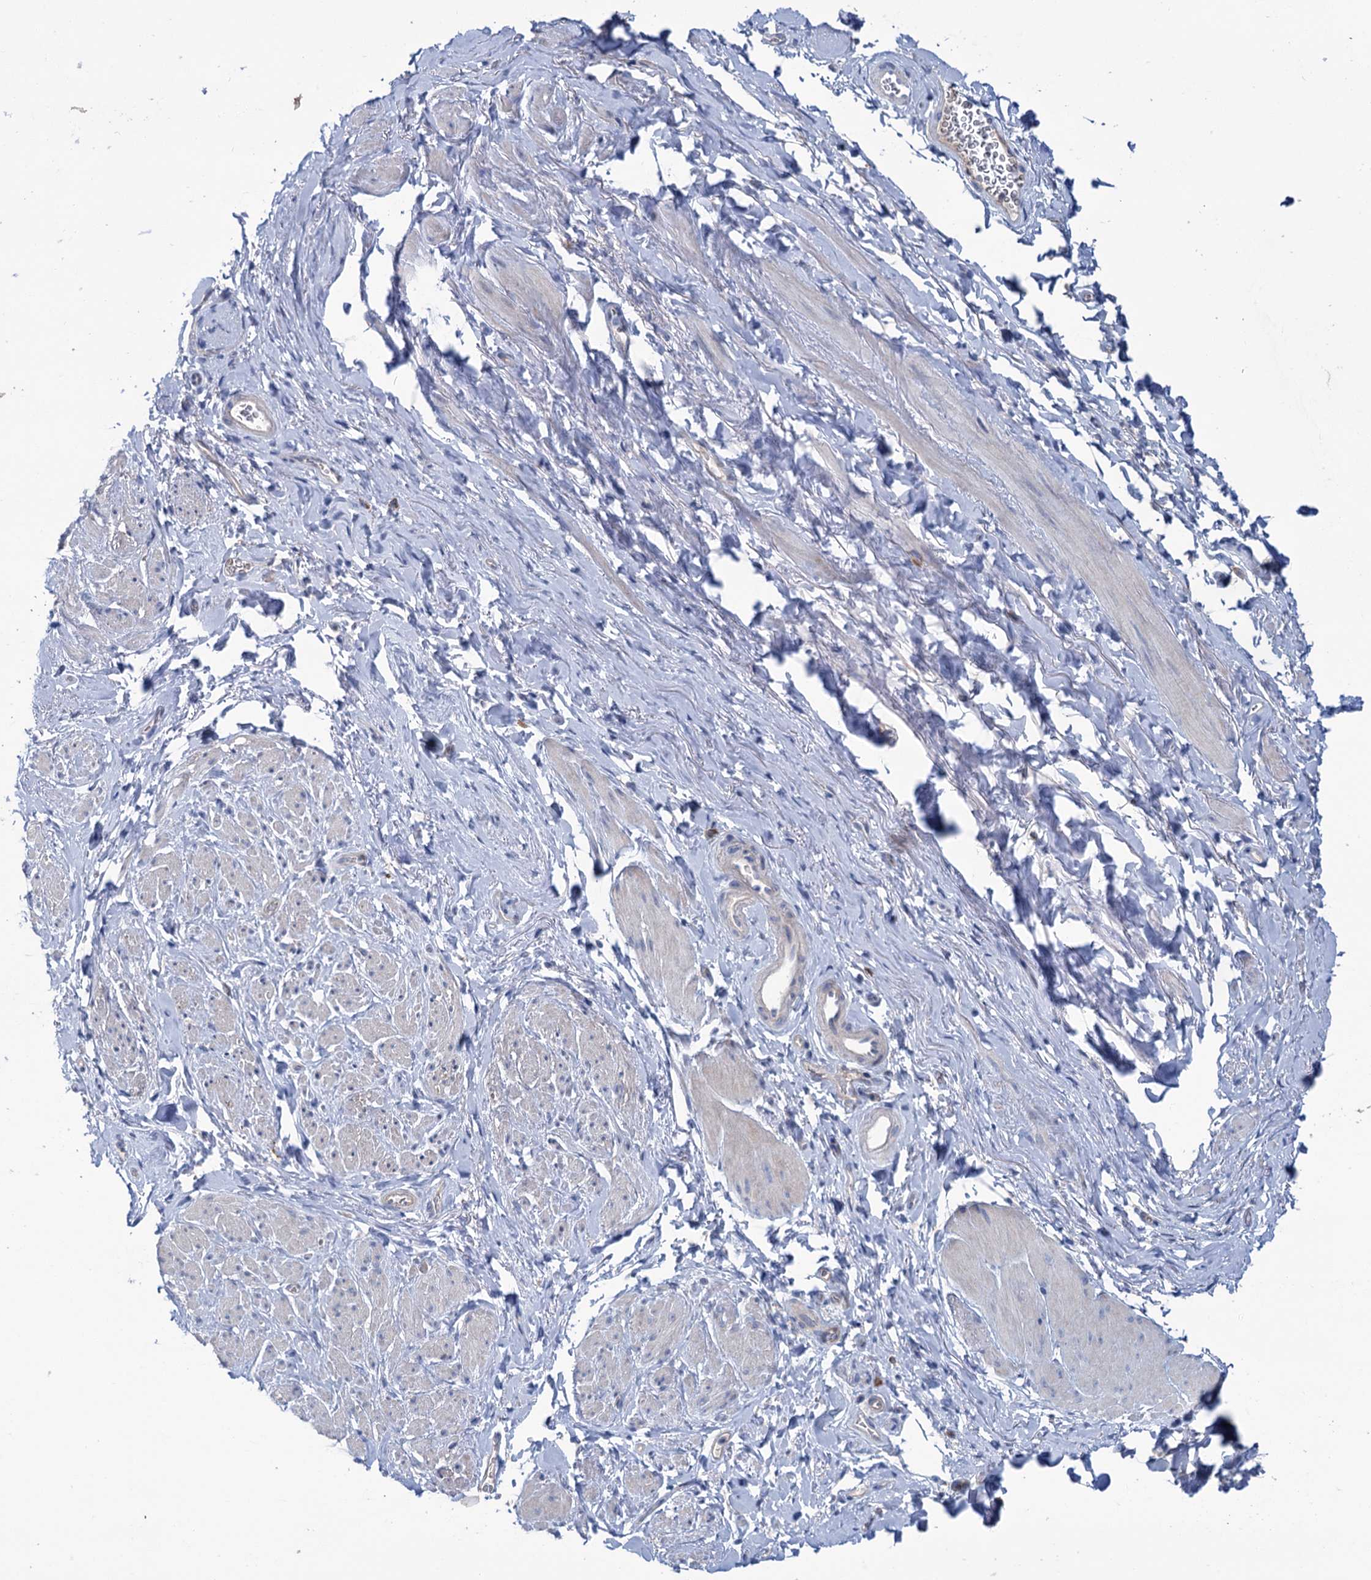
{"staining": {"intensity": "negative", "quantity": "none", "location": "none"}, "tissue": "smooth muscle", "cell_type": "Smooth muscle cells", "image_type": "normal", "snomed": [{"axis": "morphology", "description": "Normal tissue, NOS"}, {"axis": "topography", "description": "Smooth muscle"}, {"axis": "topography", "description": "Peripheral nerve tissue"}], "caption": "Immunohistochemical staining of unremarkable smooth muscle displays no significant positivity in smooth muscle cells.", "gene": "FAM111B", "patient": {"sex": "male", "age": 69}}